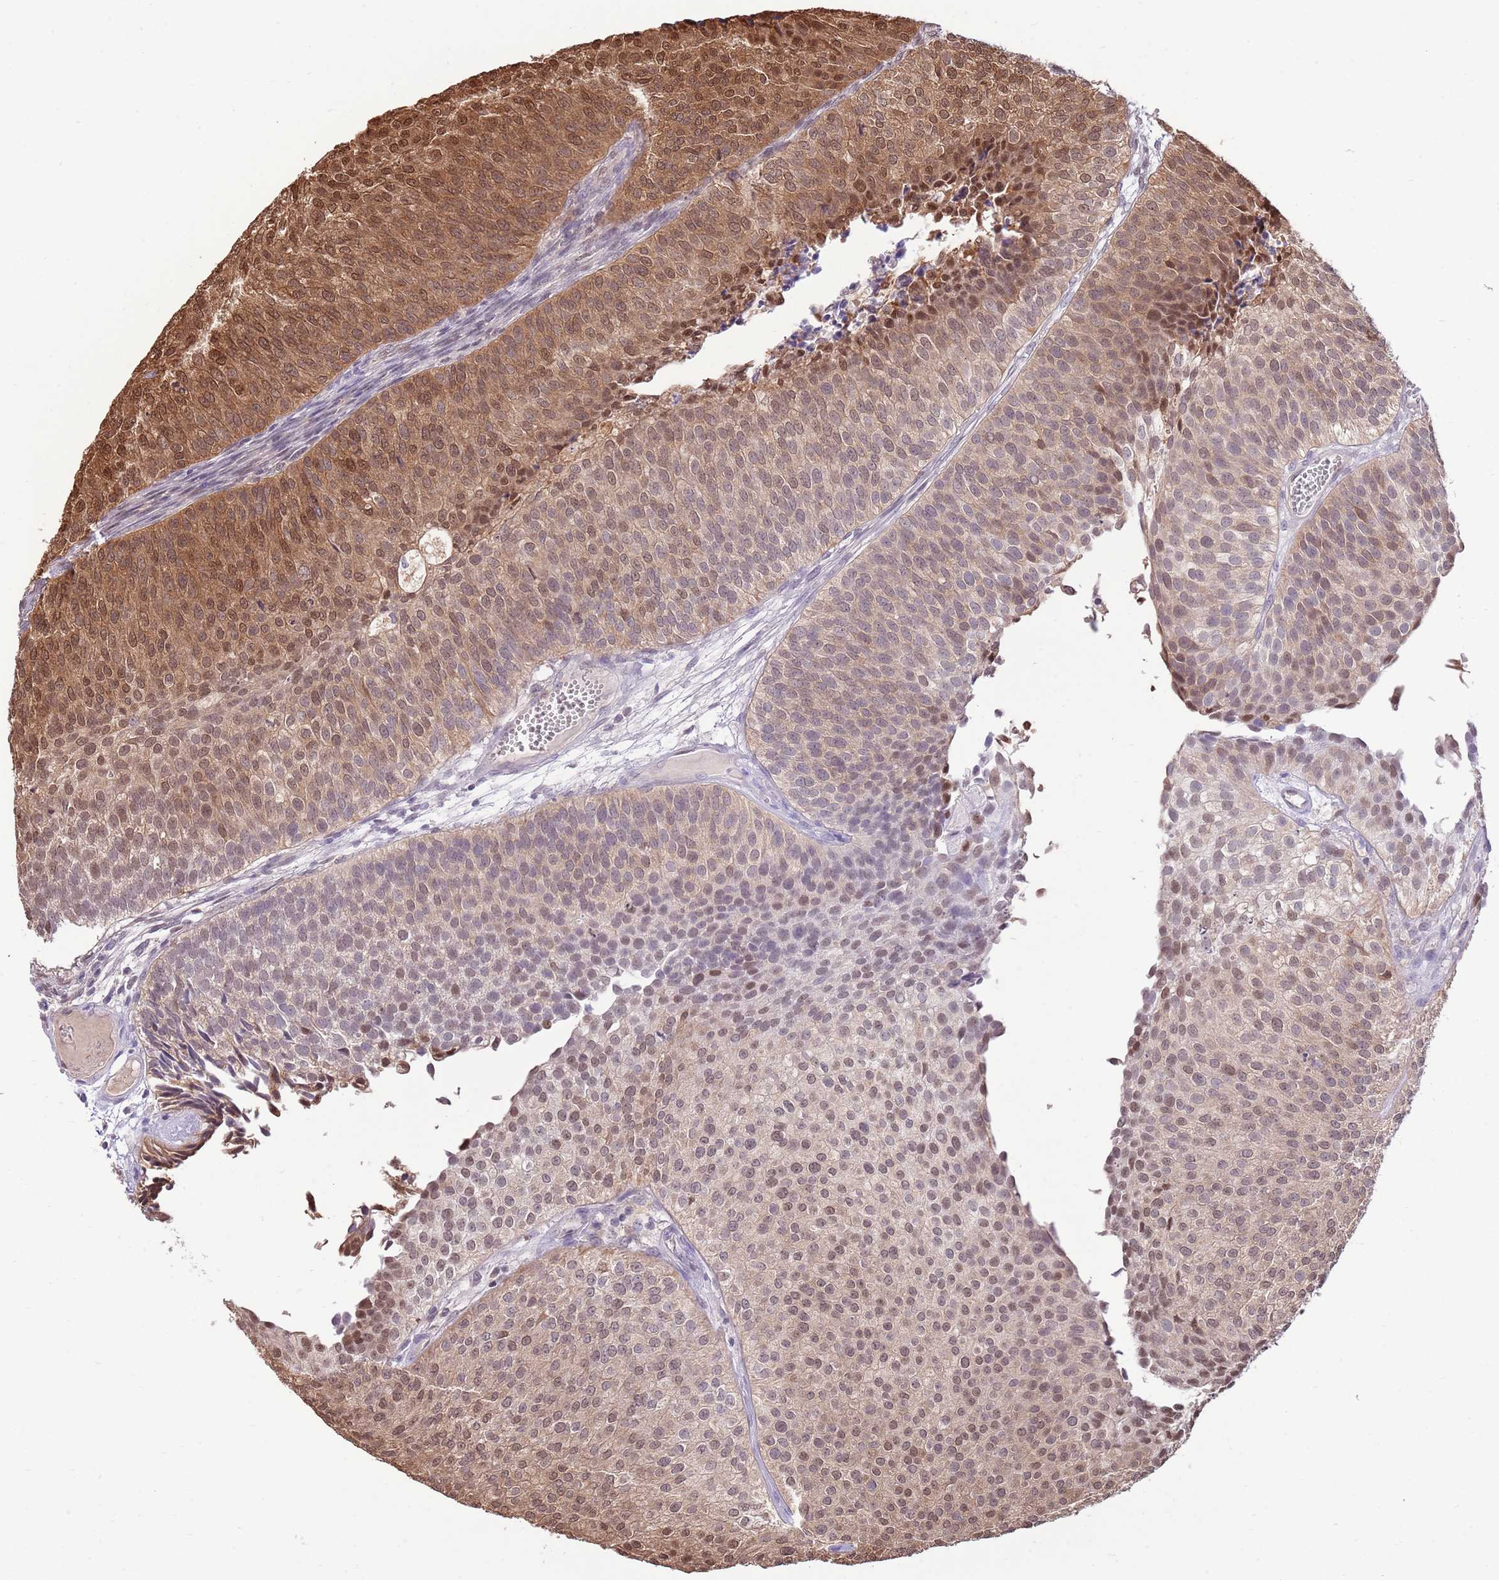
{"staining": {"intensity": "moderate", "quantity": ">75%", "location": "cytoplasmic/membranous,nuclear"}, "tissue": "urothelial cancer", "cell_type": "Tumor cells", "image_type": "cancer", "snomed": [{"axis": "morphology", "description": "Urothelial carcinoma, Low grade"}, {"axis": "topography", "description": "Urinary bladder"}], "caption": "DAB immunohistochemical staining of urothelial cancer shows moderate cytoplasmic/membranous and nuclear protein positivity in about >75% of tumor cells. Using DAB (3,3'-diaminobenzidine) (brown) and hematoxylin (blue) stains, captured at high magnification using brightfield microscopy.", "gene": "NSFL1C", "patient": {"sex": "male", "age": 84}}